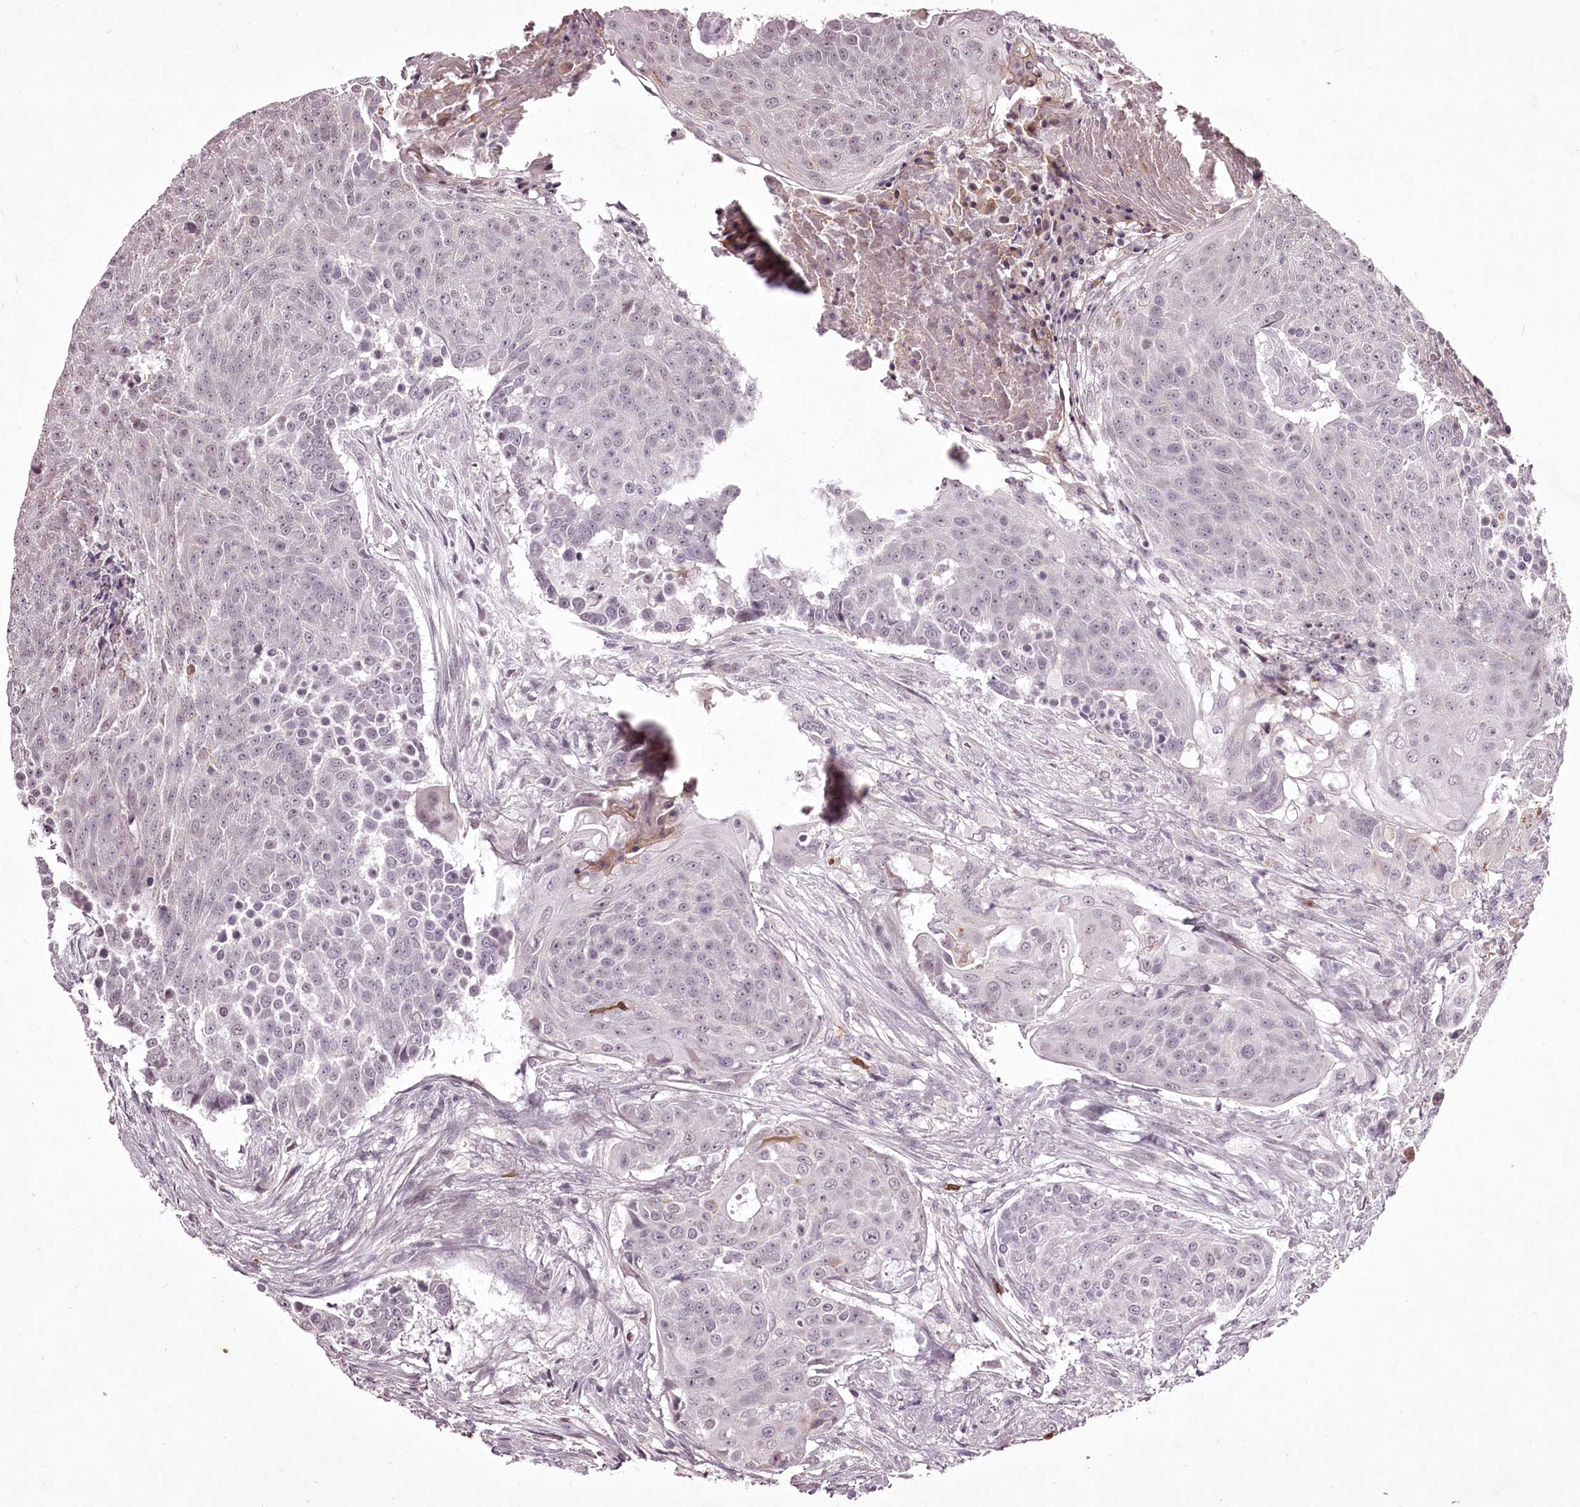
{"staining": {"intensity": "negative", "quantity": "none", "location": "none"}, "tissue": "urothelial cancer", "cell_type": "Tumor cells", "image_type": "cancer", "snomed": [{"axis": "morphology", "description": "Urothelial carcinoma, High grade"}, {"axis": "topography", "description": "Urinary bladder"}], "caption": "Urothelial cancer was stained to show a protein in brown. There is no significant staining in tumor cells.", "gene": "ADRA1D", "patient": {"sex": "female", "age": 63}}